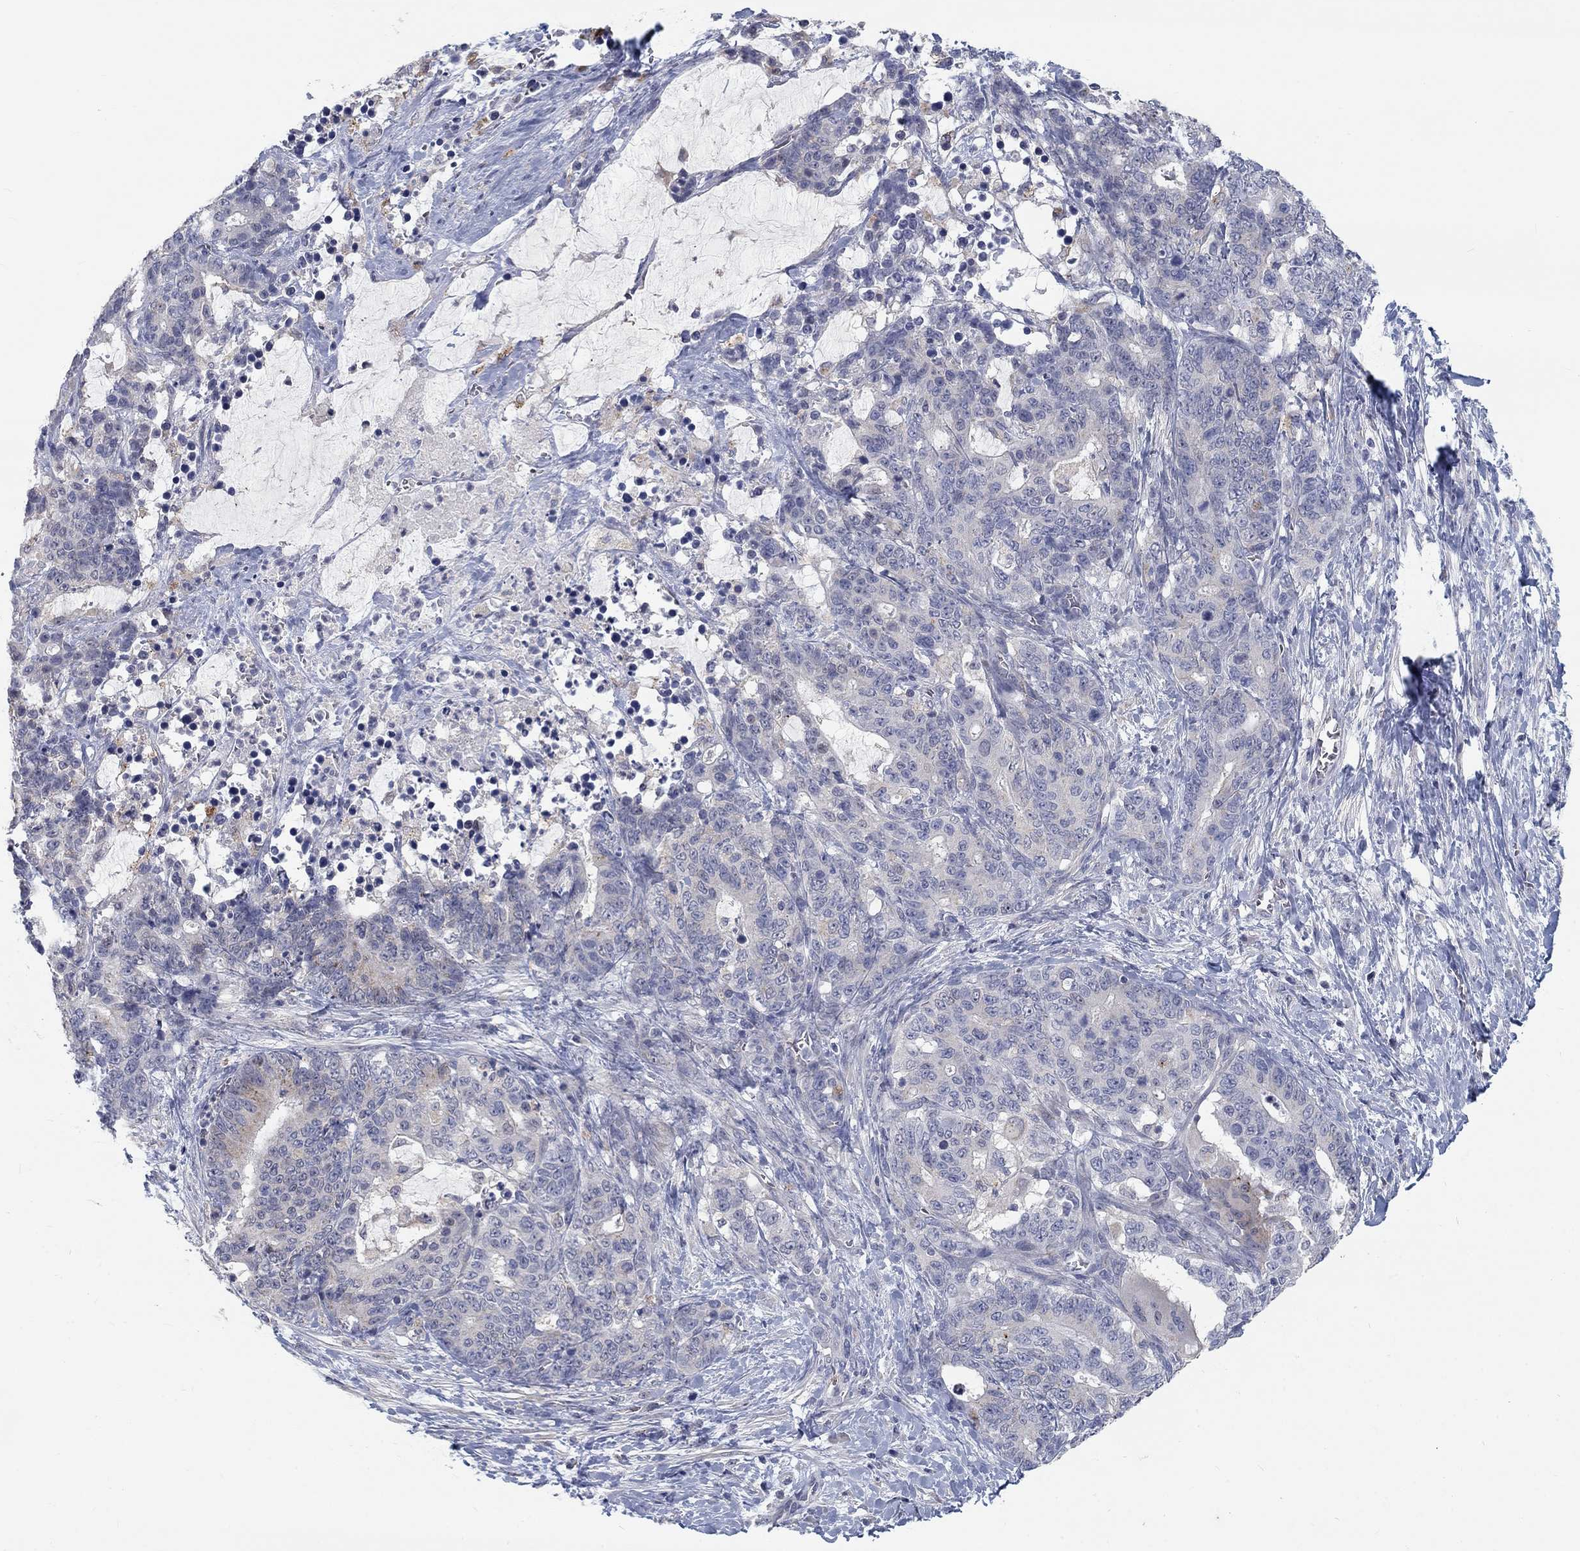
{"staining": {"intensity": "weak", "quantity": "<25%", "location": "cytoplasmic/membranous"}, "tissue": "stomach cancer", "cell_type": "Tumor cells", "image_type": "cancer", "snomed": [{"axis": "morphology", "description": "Normal tissue, NOS"}, {"axis": "morphology", "description": "Adenocarcinoma, NOS"}, {"axis": "topography", "description": "Stomach"}], "caption": "An image of human stomach cancer (adenocarcinoma) is negative for staining in tumor cells. Nuclei are stained in blue.", "gene": "MTSS2", "patient": {"sex": "female", "age": 64}}